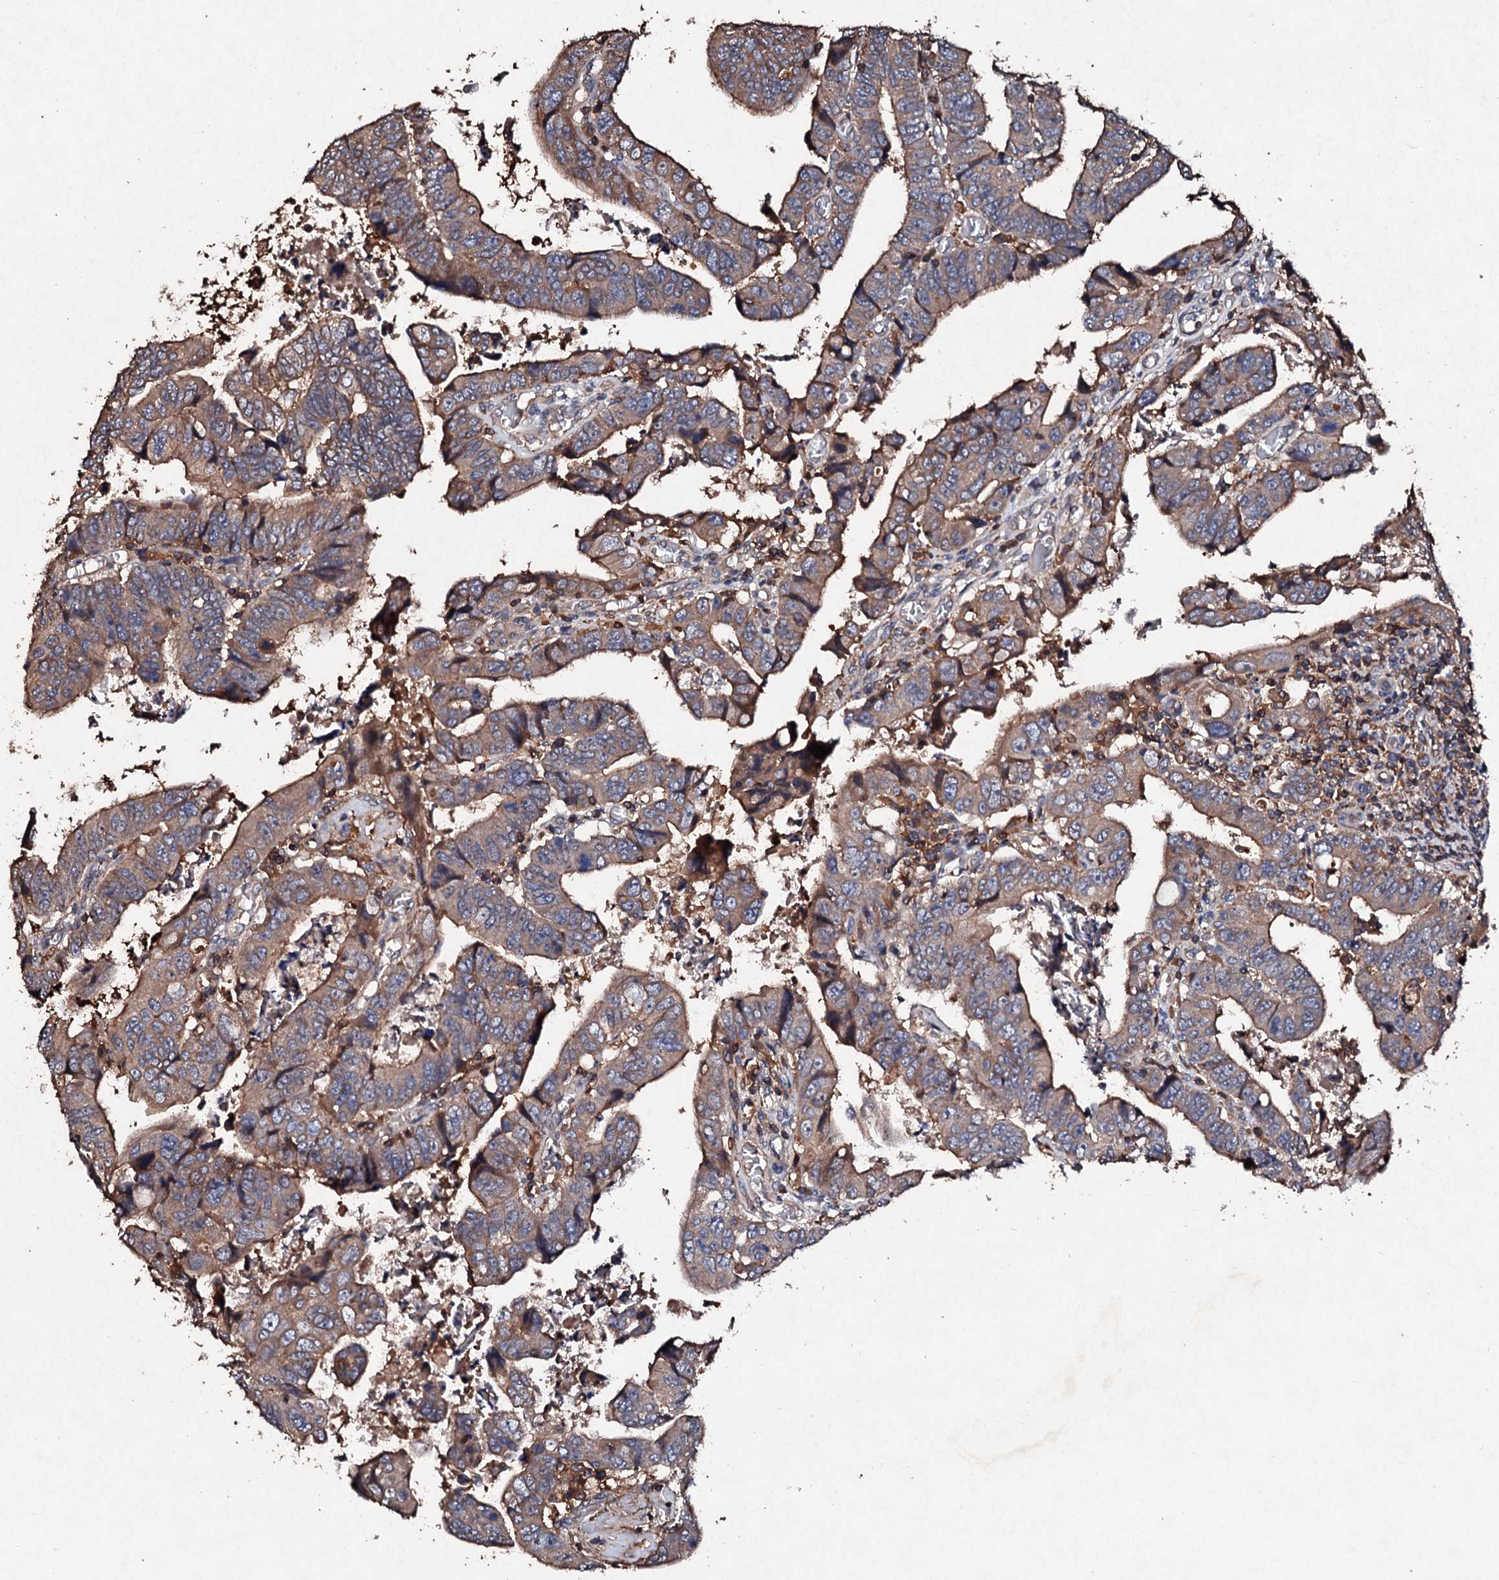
{"staining": {"intensity": "moderate", "quantity": ">75%", "location": "cytoplasmic/membranous"}, "tissue": "colorectal cancer", "cell_type": "Tumor cells", "image_type": "cancer", "snomed": [{"axis": "morphology", "description": "Normal tissue, NOS"}, {"axis": "morphology", "description": "Adenocarcinoma, NOS"}, {"axis": "topography", "description": "Rectum"}], "caption": "An image showing moderate cytoplasmic/membranous staining in approximately >75% of tumor cells in colorectal cancer, as visualized by brown immunohistochemical staining.", "gene": "KERA", "patient": {"sex": "female", "age": 65}}